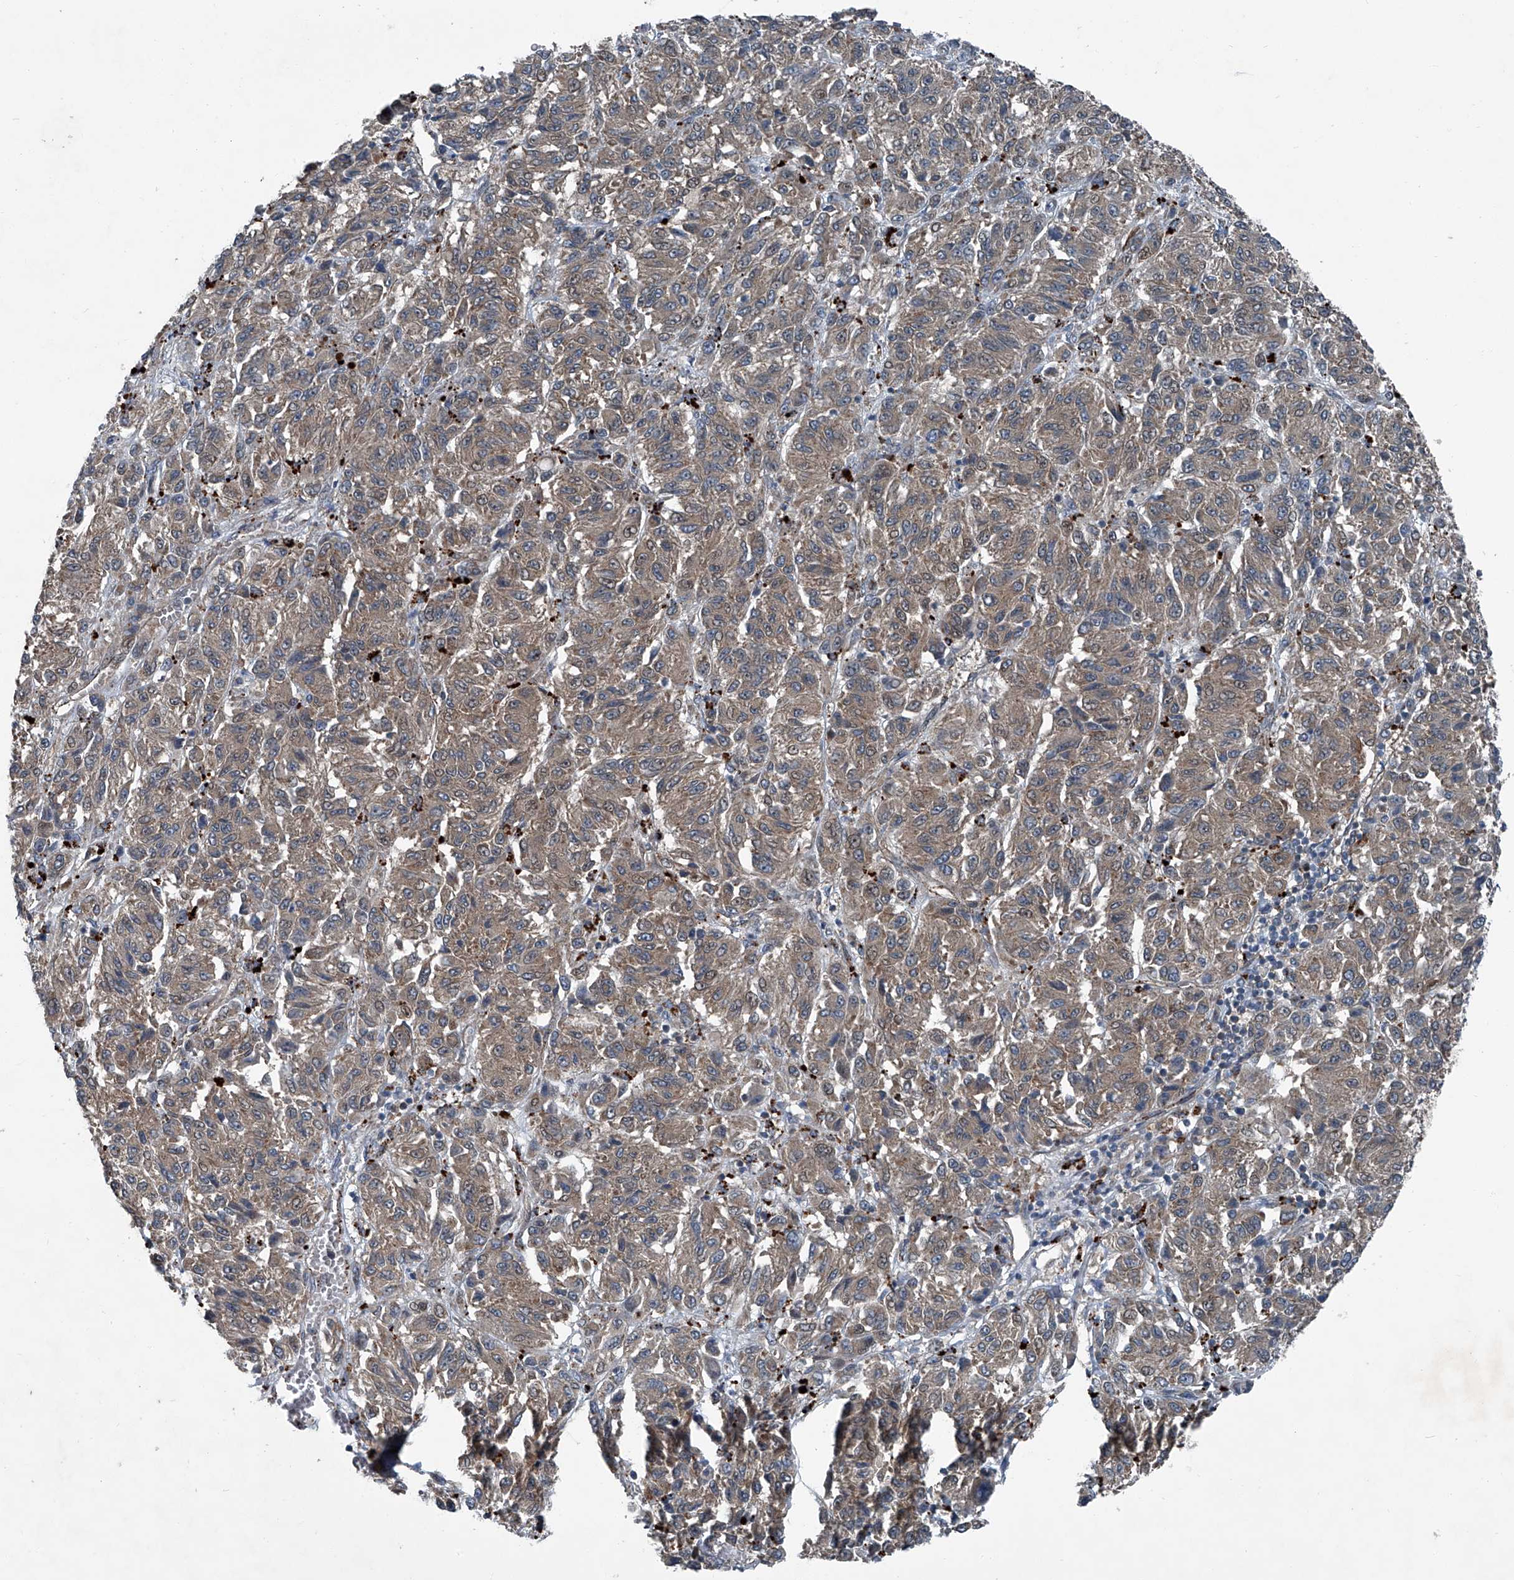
{"staining": {"intensity": "weak", "quantity": ">75%", "location": "cytoplasmic/membranous"}, "tissue": "melanoma", "cell_type": "Tumor cells", "image_type": "cancer", "snomed": [{"axis": "morphology", "description": "Malignant melanoma, Metastatic site"}, {"axis": "topography", "description": "Lung"}], "caption": "Protein expression by IHC displays weak cytoplasmic/membranous expression in about >75% of tumor cells in malignant melanoma (metastatic site).", "gene": "SENP2", "patient": {"sex": "male", "age": 64}}